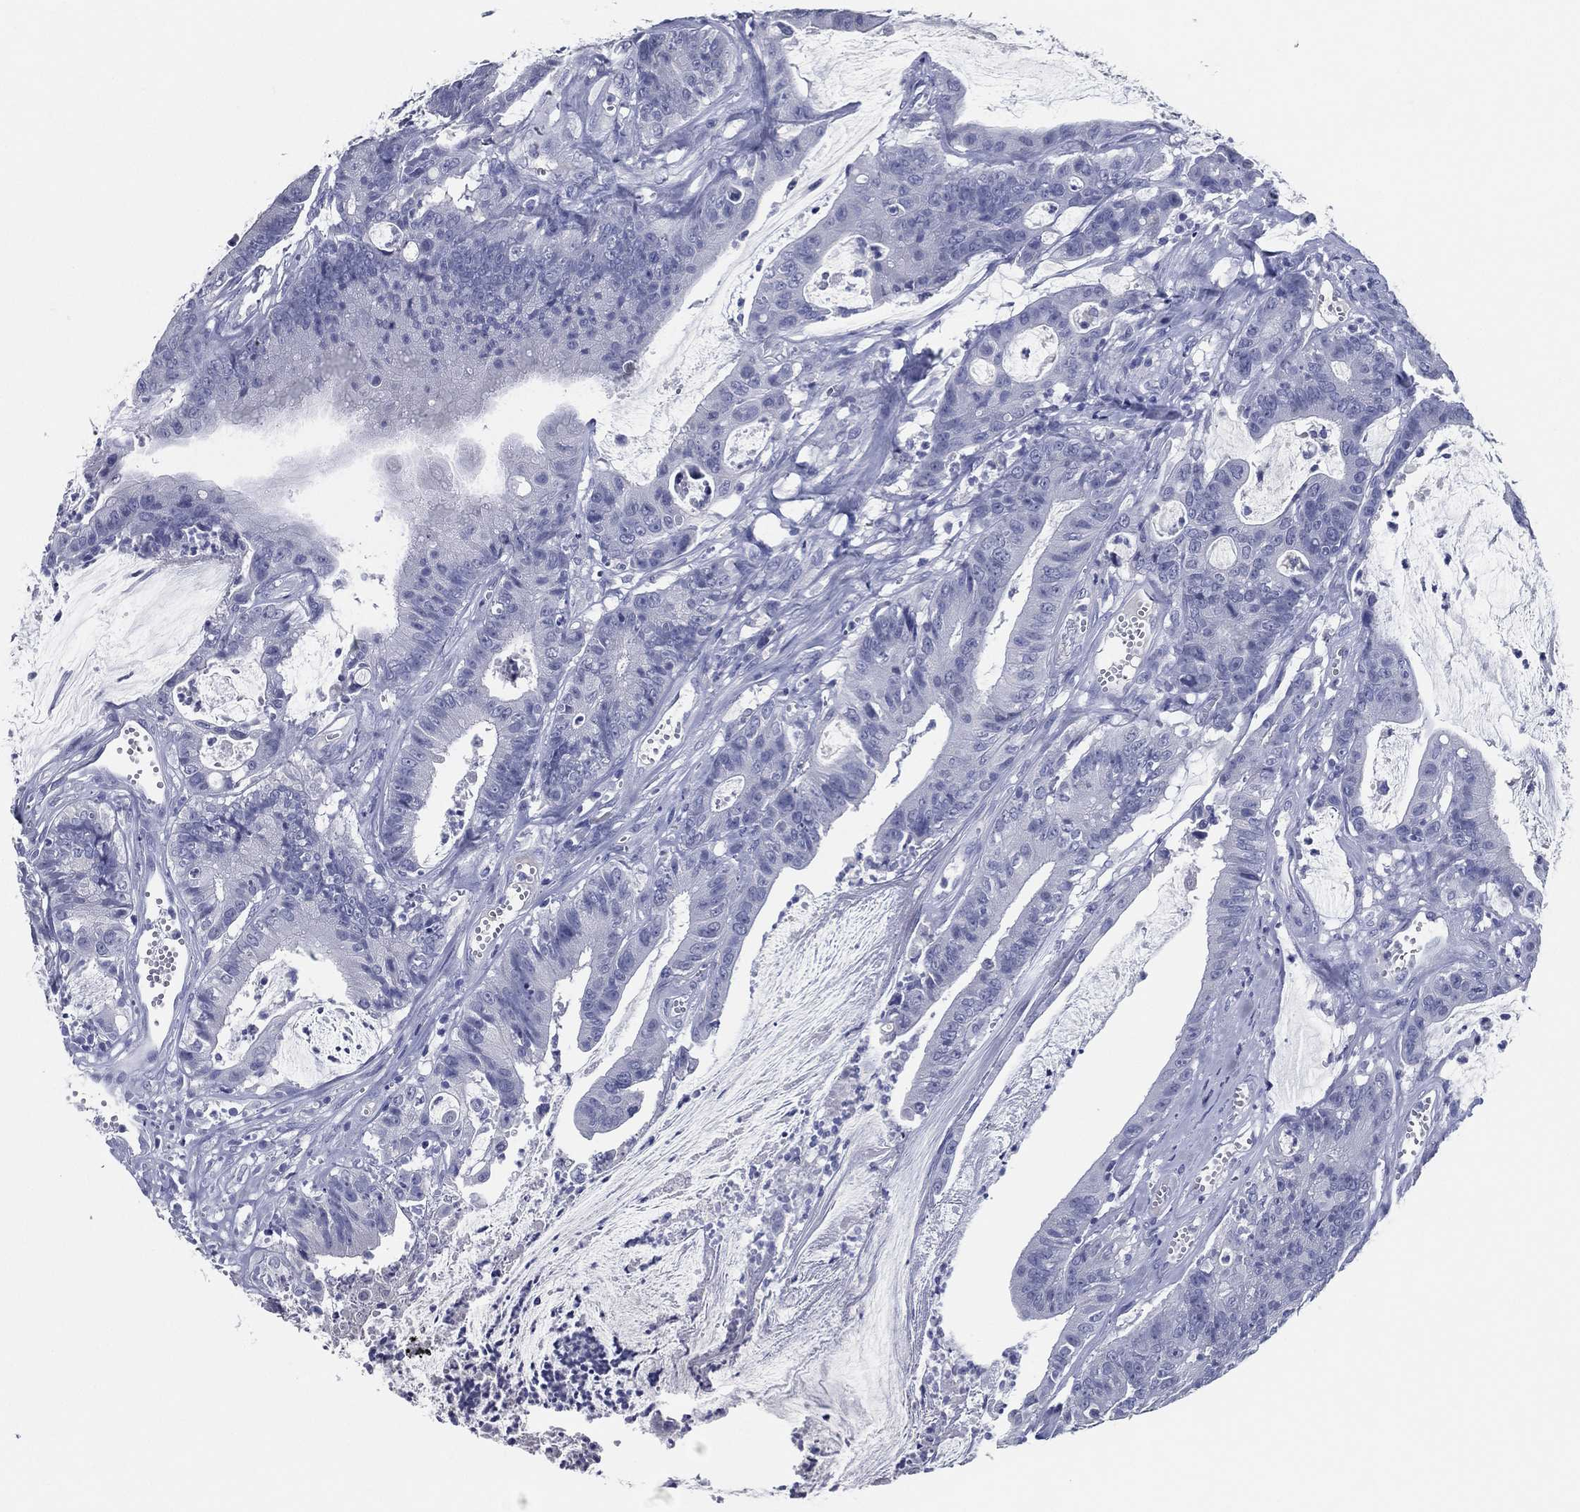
{"staining": {"intensity": "negative", "quantity": "none", "location": "none"}, "tissue": "colorectal cancer", "cell_type": "Tumor cells", "image_type": "cancer", "snomed": [{"axis": "morphology", "description": "Adenocarcinoma, NOS"}, {"axis": "topography", "description": "Colon"}], "caption": "DAB immunohistochemical staining of colorectal cancer (adenocarcinoma) demonstrates no significant expression in tumor cells.", "gene": "TFAP2A", "patient": {"sex": "female", "age": 69}}